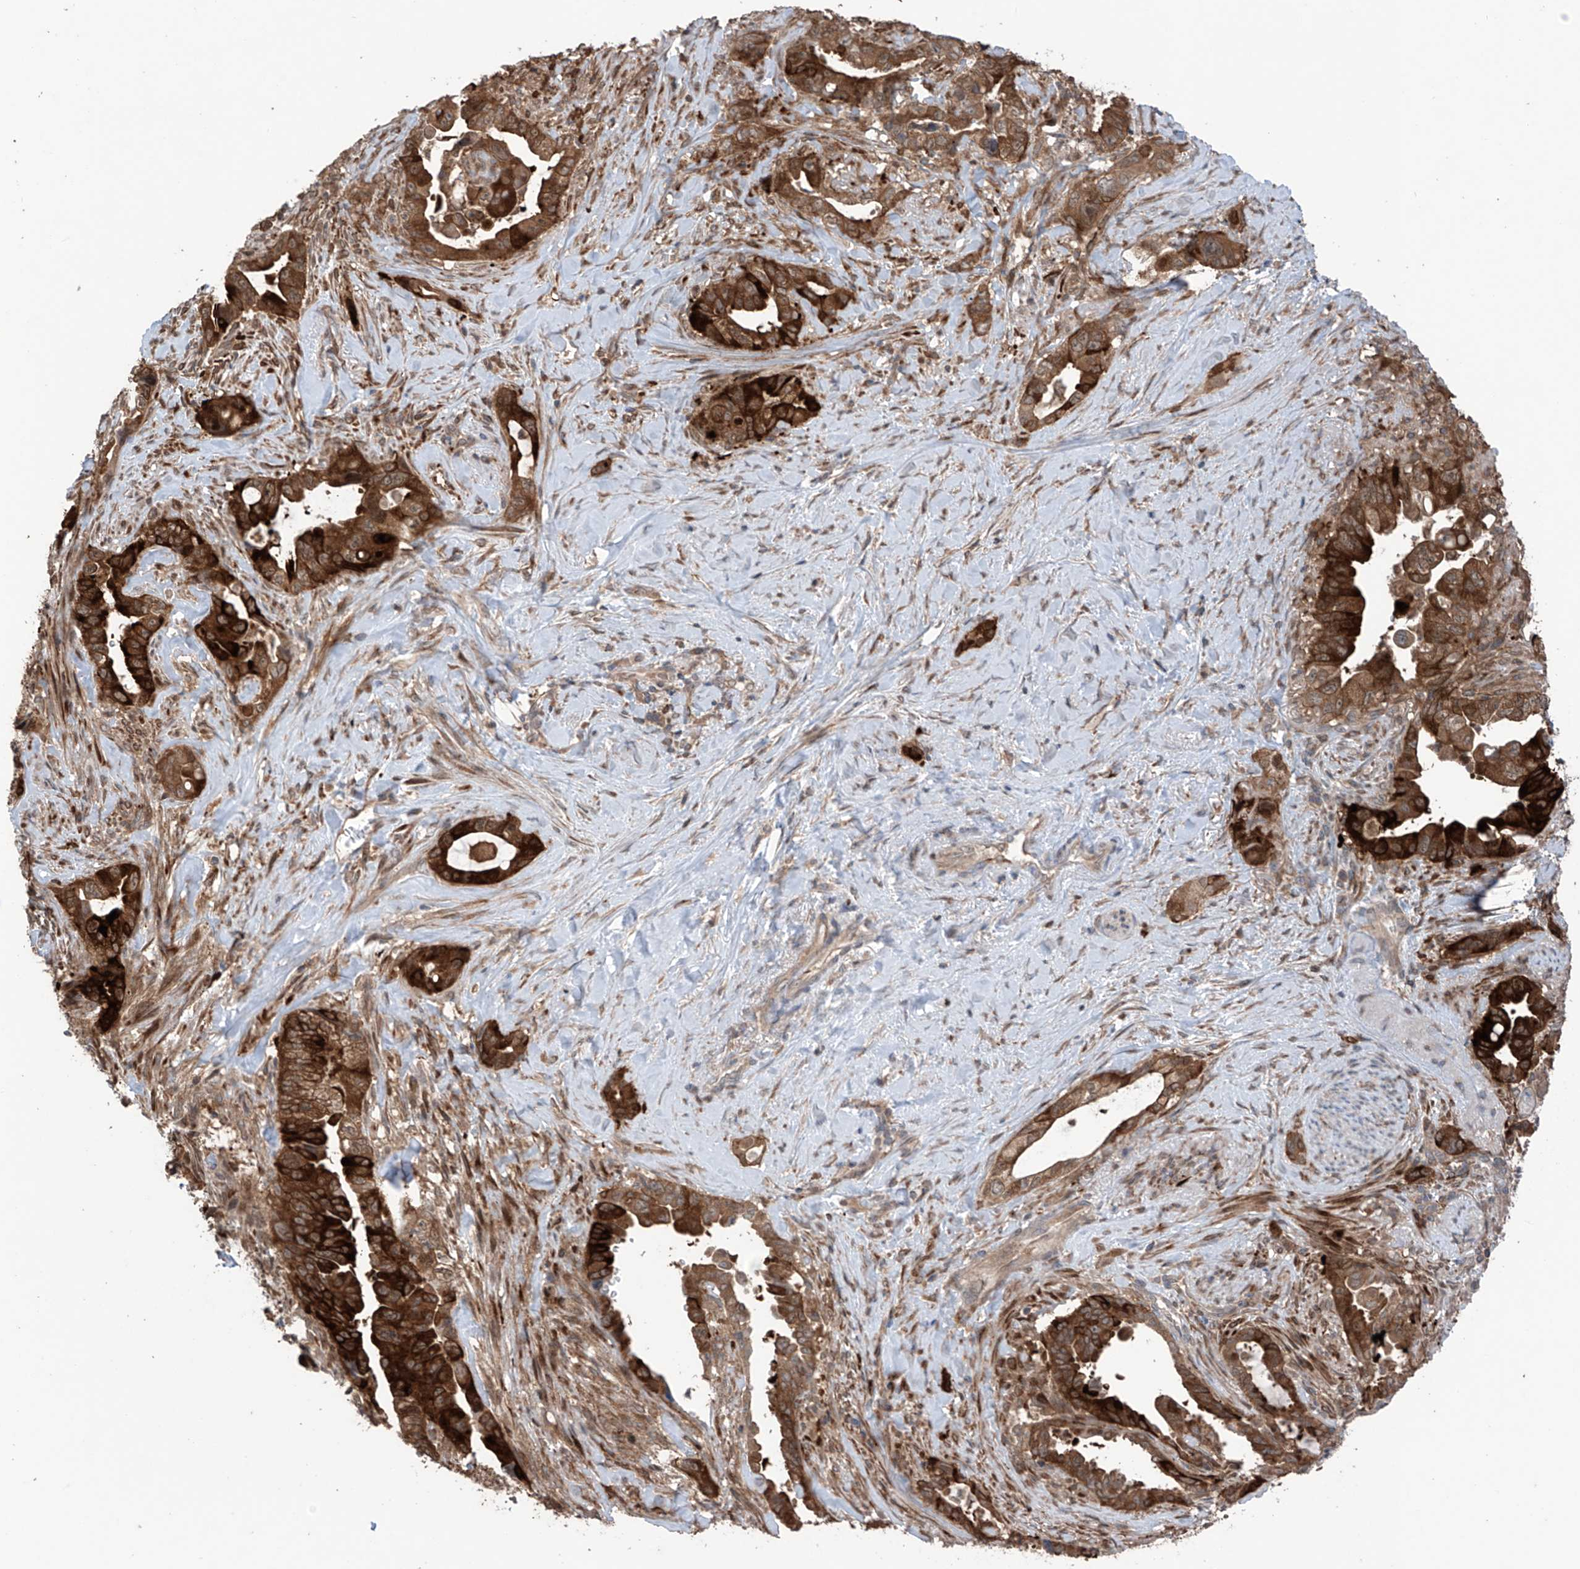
{"staining": {"intensity": "strong", "quantity": ">75%", "location": "cytoplasmic/membranous"}, "tissue": "pancreatic cancer", "cell_type": "Tumor cells", "image_type": "cancer", "snomed": [{"axis": "morphology", "description": "Adenocarcinoma, NOS"}, {"axis": "topography", "description": "Pancreas"}], "caption": "A high amount of strong cytoplasmic/membranous positivity is present in about >75% of tumor cells in pancreatic cancer (adenocarcinoma) tissue.", "gene": "SAMD3", "patient": {"sex": "male", "age": 70}}